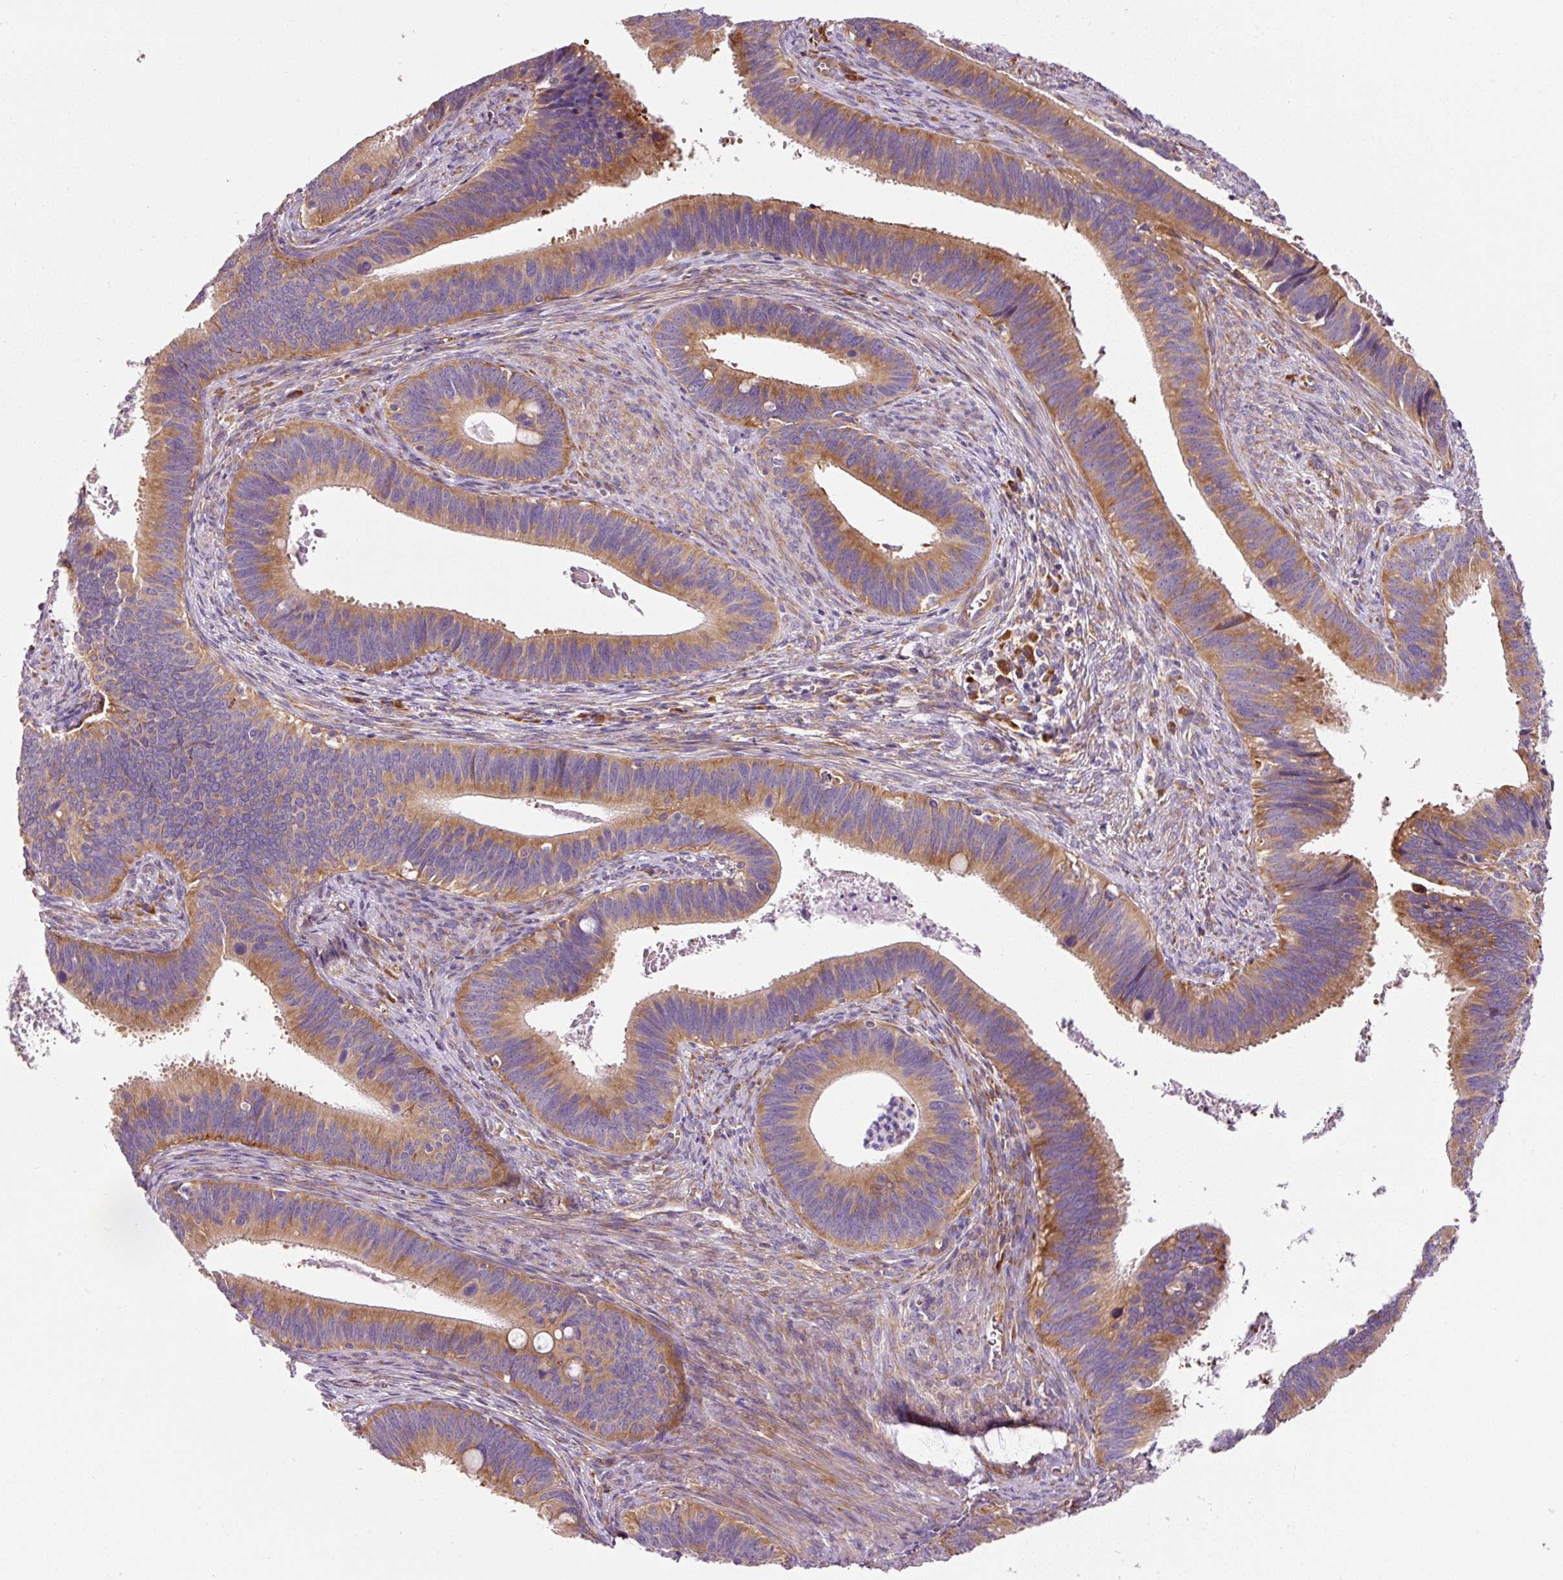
{"staining": {"intensity": "moderate", "quantity": ">75%", "location": "cytoplasmic/membranous"}, "tissue": "cervical cancer", "cell_type": "Tumor cells", "image_type": "cancer", "snomed": [{"axis": "morphology", "description": "Adenocarcinoma, NOS"}, {"axis": "topography", "description": "Cervix"}], "caption": "An immunohistochemistry micrograph of neoplastic tissue is shown. Protein staining in brown labels moderate cytoplasmic/membranous positivity in cervical adenocarcinoma within tumor cells.", "gene": "RPL10A", "patient": {"sex": "female", "age": 42}}